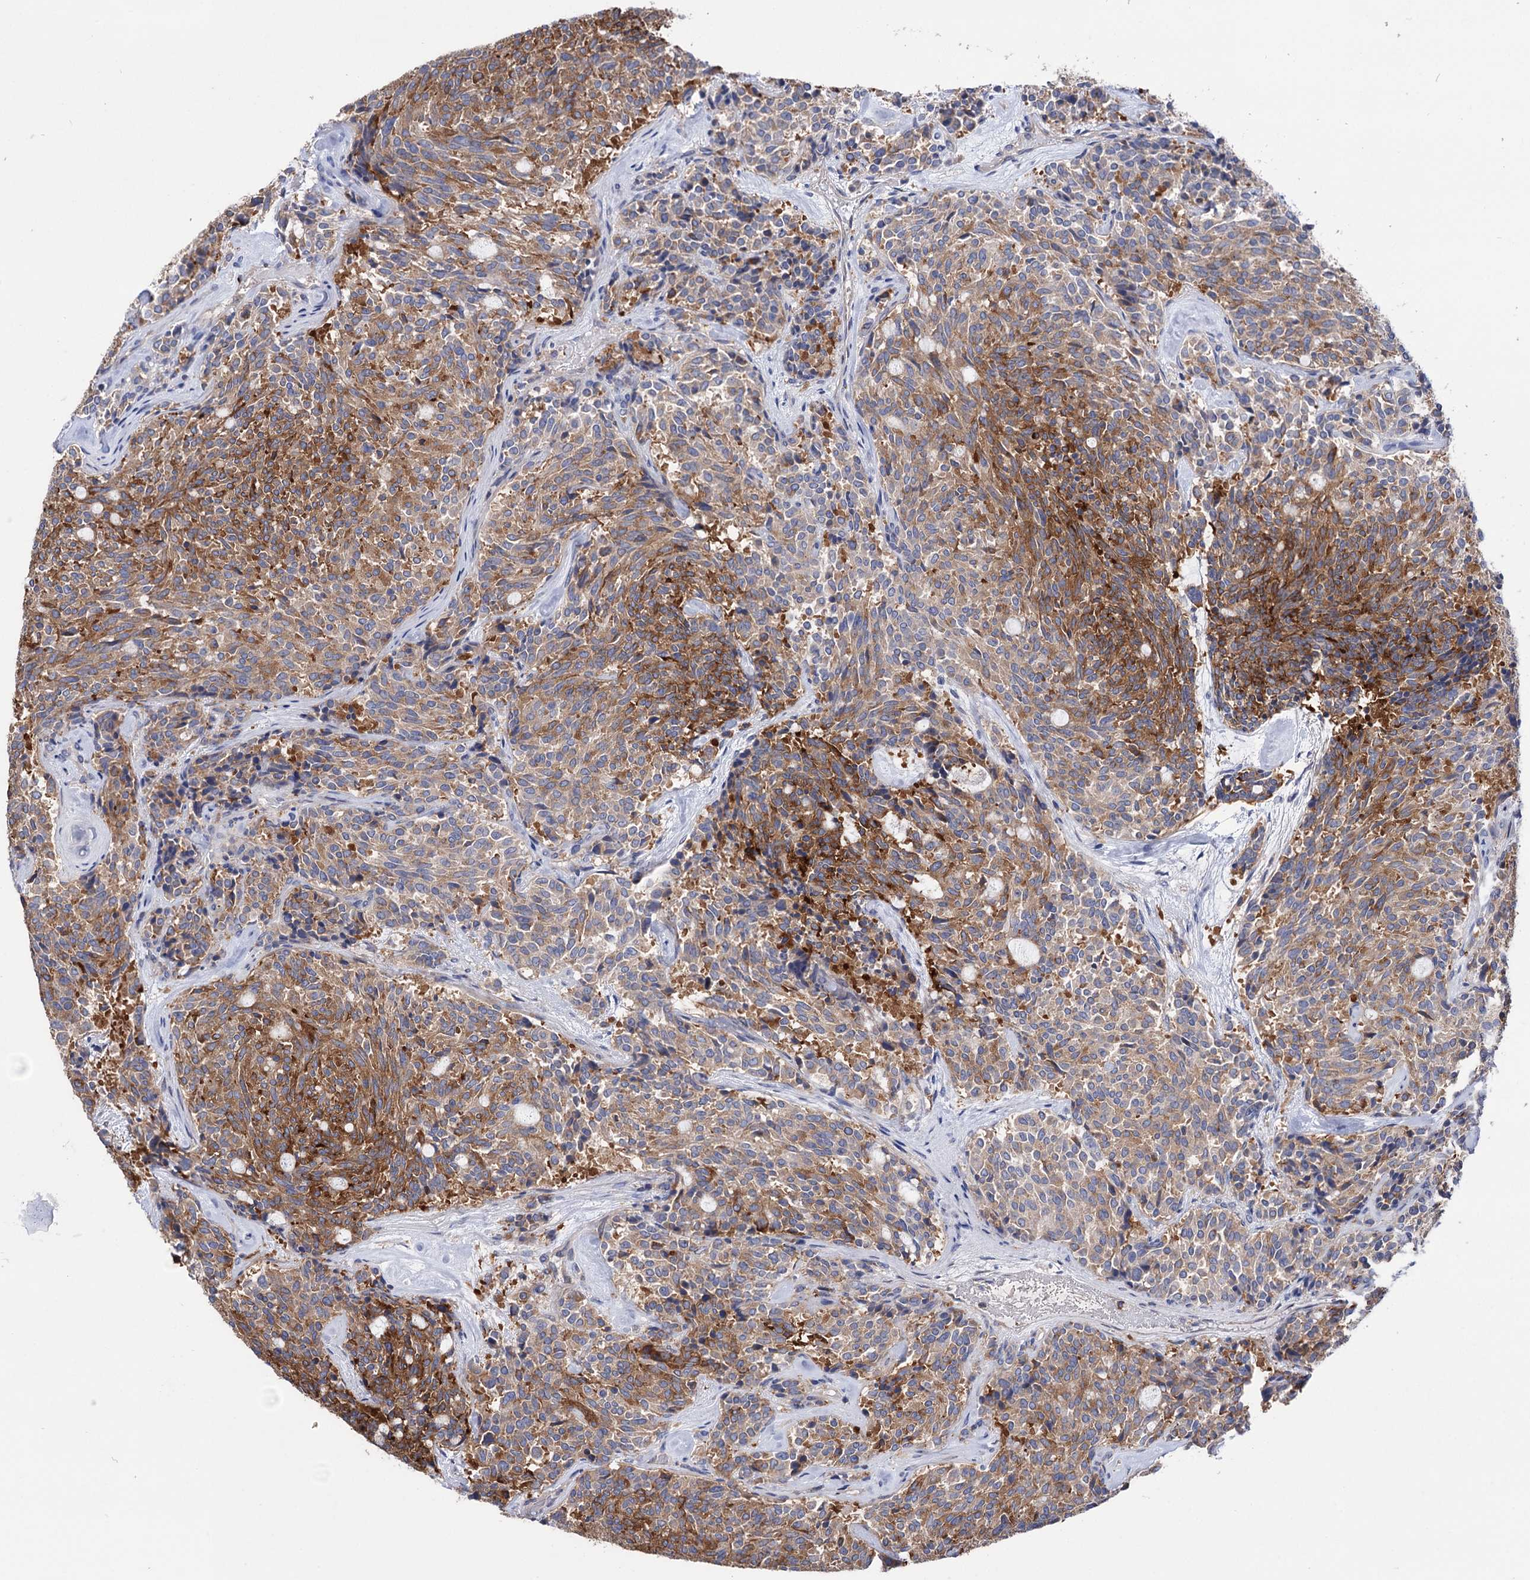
{"staining": {"intensity": "strong", "quantity": ">75%", "location": "cytoplasmic/membranous"}, "tissue": "carcinoid", "cell_type": "Tumor cells", "image_type": "cancer", "snomed": [{"axis": "morphology", "description": "Carcinoid, malignant, NOS"}, {"axis": "topography", "description": "Pancreas"}], "caption": "IHC image of human carcinoid stained for a protein (brown), which displays high levels of strong cytoplasmic/membranous positivity in approximately >75% of tumor cells.", "gene": "BBS4", "patient": {"sex": "female", "age": 54}}